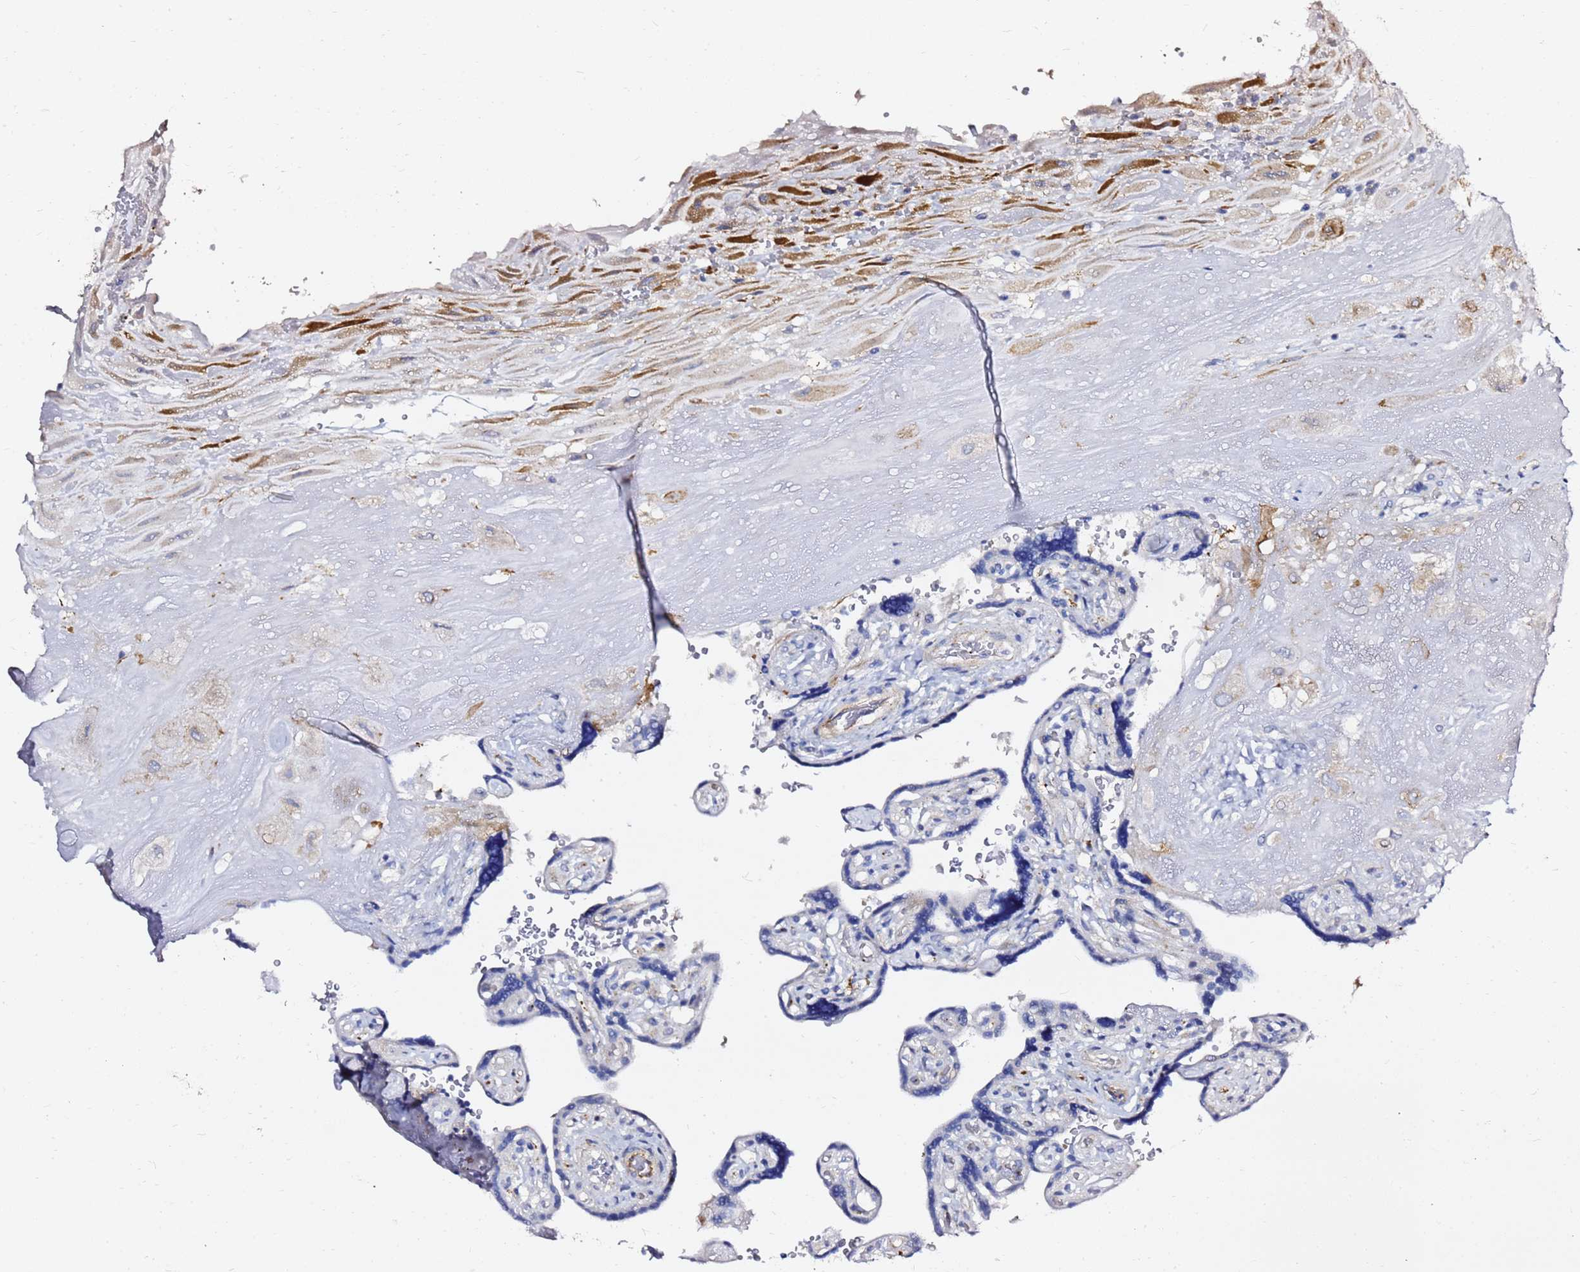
{"staining": {"intensity": "weak", "quantity": "<25%", "location": "cytoplasmic/membranous"}, "tissue": "placenta", "cell_type": "Decidual cells", "image_type": "normal", "snomed": [{"axis": "morphology", "description": "Normal tissue, NOS"}, {"axis": "topography", "description": "Placenta"}], "caption": "Image shows no significant protein staining in decidual cells of unremarkable placenta. (Immunohistochemistry, brightfield microscopy, high magnification).", "gene": "TUBA8", "patient": {"sex": "female", "age": 32}}